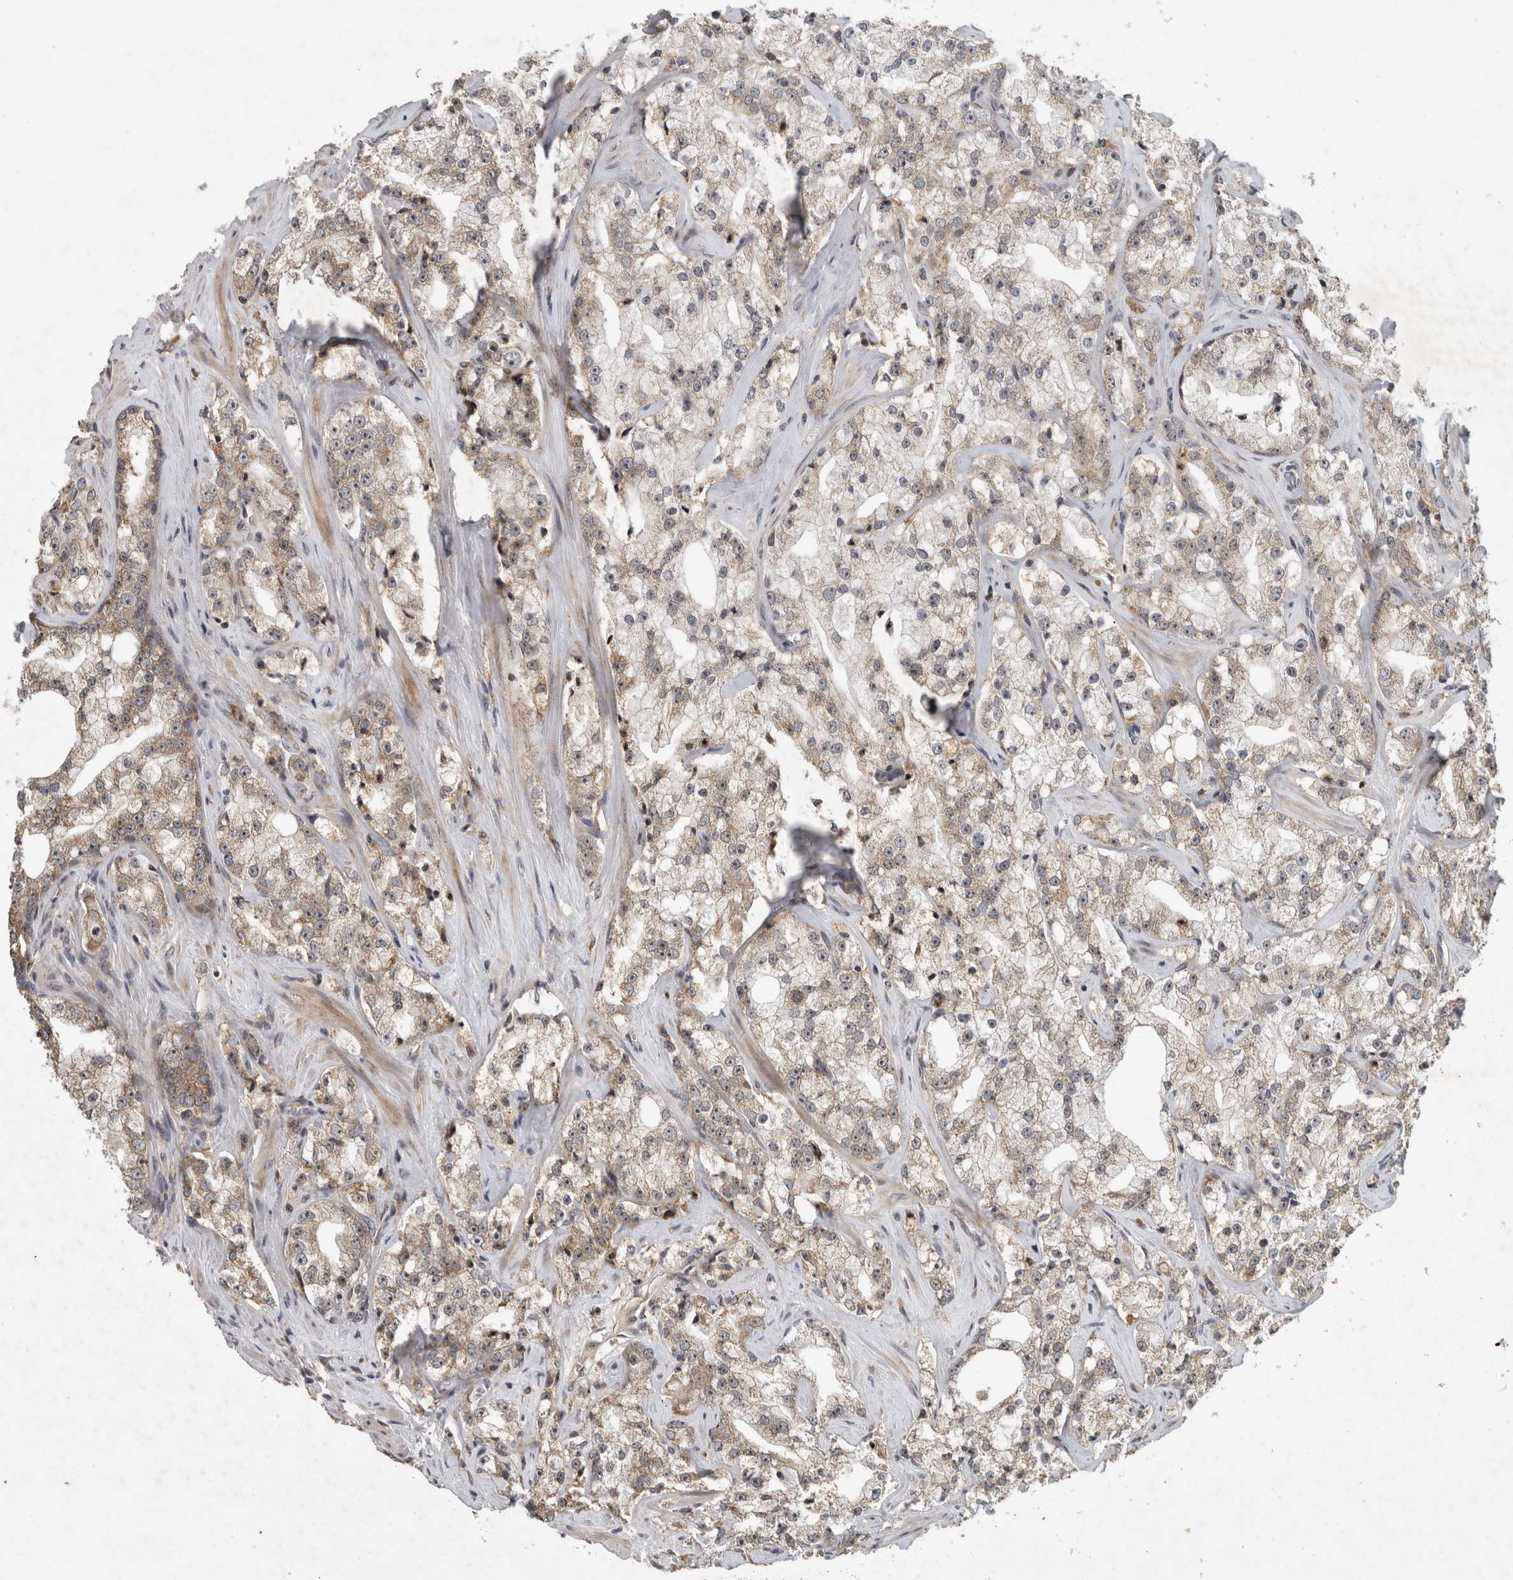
{"staining": {"intensity": "weak", "quantity": ">75%", "location": "cytoplasmic/membranous"}, "tissue": "prostate cancer", "cell_type": "Tumor cells", "image_type": "cancer", "snomed": [{"axis": "morphology", "description": "Adenocarcinoma, High grade"}, {"axis": "topography", "description": "Prostate"}], "caption": "An immunohistochemistry image of tumor tissue is shown. Protein staining in brown labels weak cytoplasmic/membranous positivity in prostate cancer within tumor cells.", "gene": "GPR137B", "patient": {"sex": "male", "age": 64}}